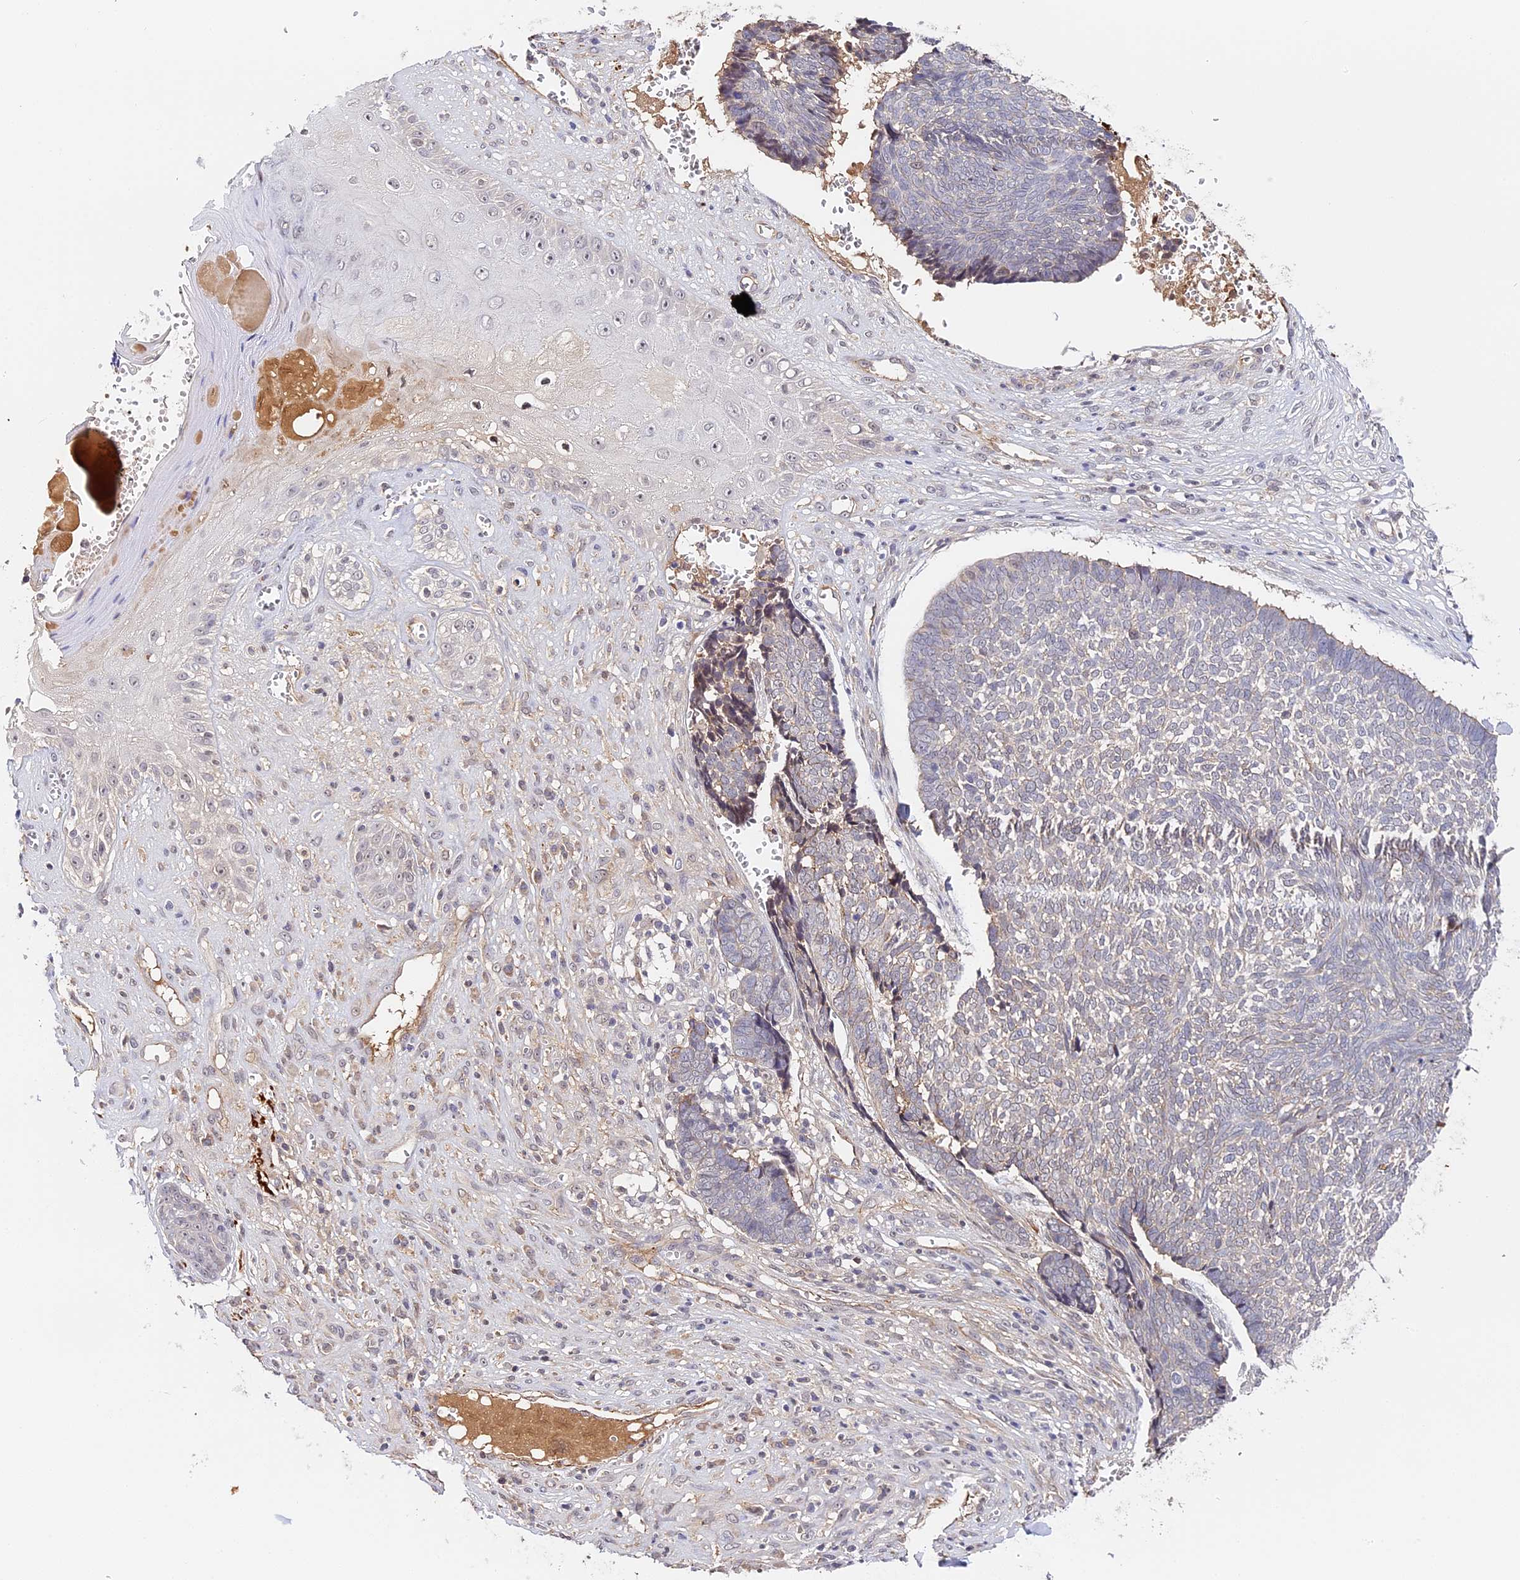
{"staining": {"intensity": "negative", "quantity": "none", "location": "none"}, "tissue": "skin cancer", "cell_type": "Tumor cells", "image_type": "cancer", "snomed": [{"axis": "morphology", "description": "Basal cell carcinoma"}, {"axis": "topography", "description": "Skin"}], "caption": "Tumor cells show no significant staining in basal cell carcinoma (skin).", "gene": "IMPACT", "patient": {"sex": "male", "age": 84}}